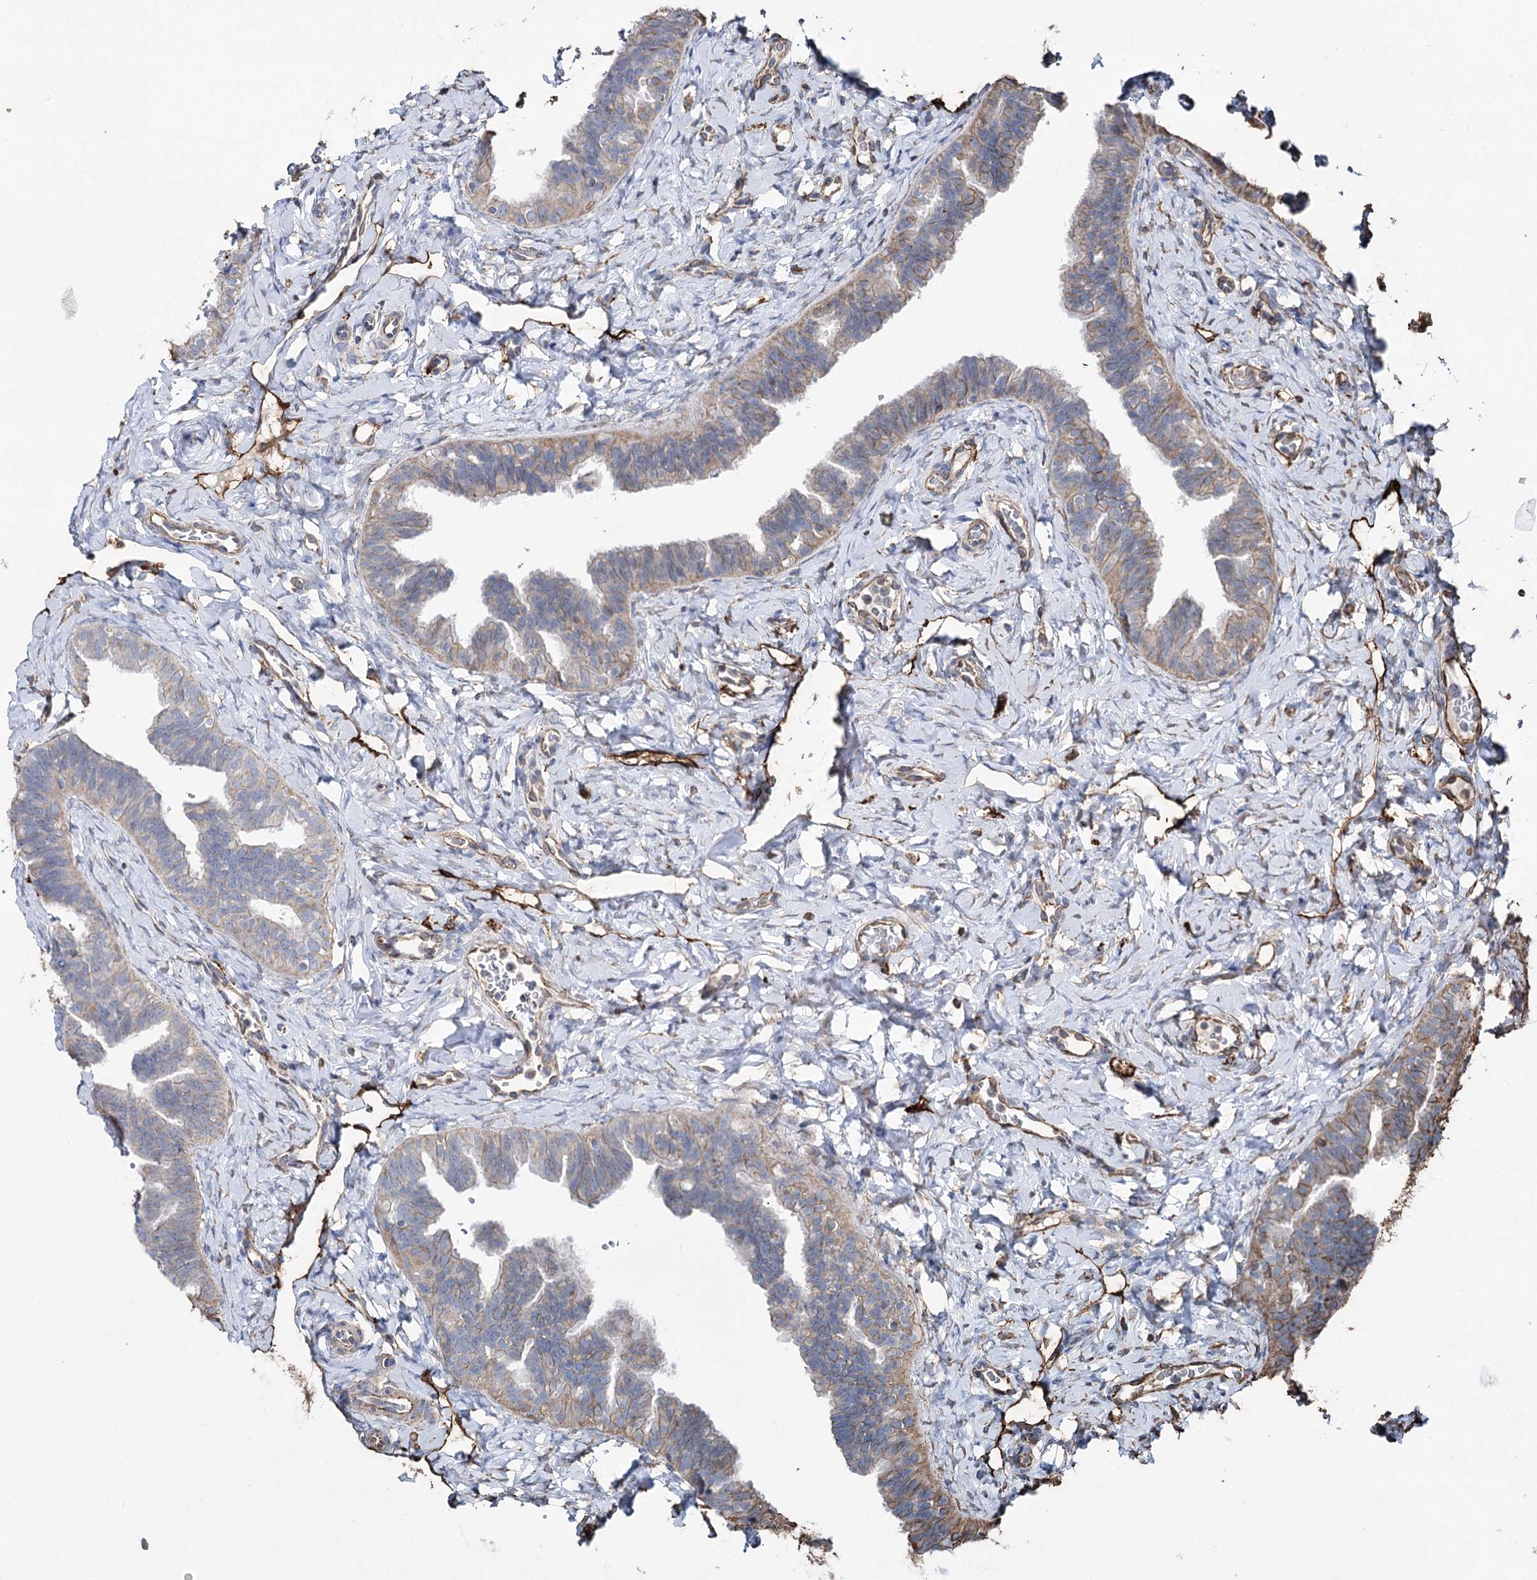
{"staining": {"intensity": "weak", "quantity": "25%-75%", "location": "cytoplasmic/membranous"}, "tissue": "fallopian tube", "cell_type": "Glandular cells", "image_type": "normal", "snomed": [{"axis": "morphology", "description": "Normal tissue, NOS"}, {"axis": "topography", "description": "Fallopian tube"}], "caption": "High-magnification brightfield microscopy of benign fallopian tube stained with DAB (brown) and counterstained with hematoxylin (blue). glandular cells exhibit weak cytoplasmic/membranous staining is appreciated in approximately25%-75% of cells.", "gene": "CLEC4M", "patient": {"sex": "female", "age": 65}}